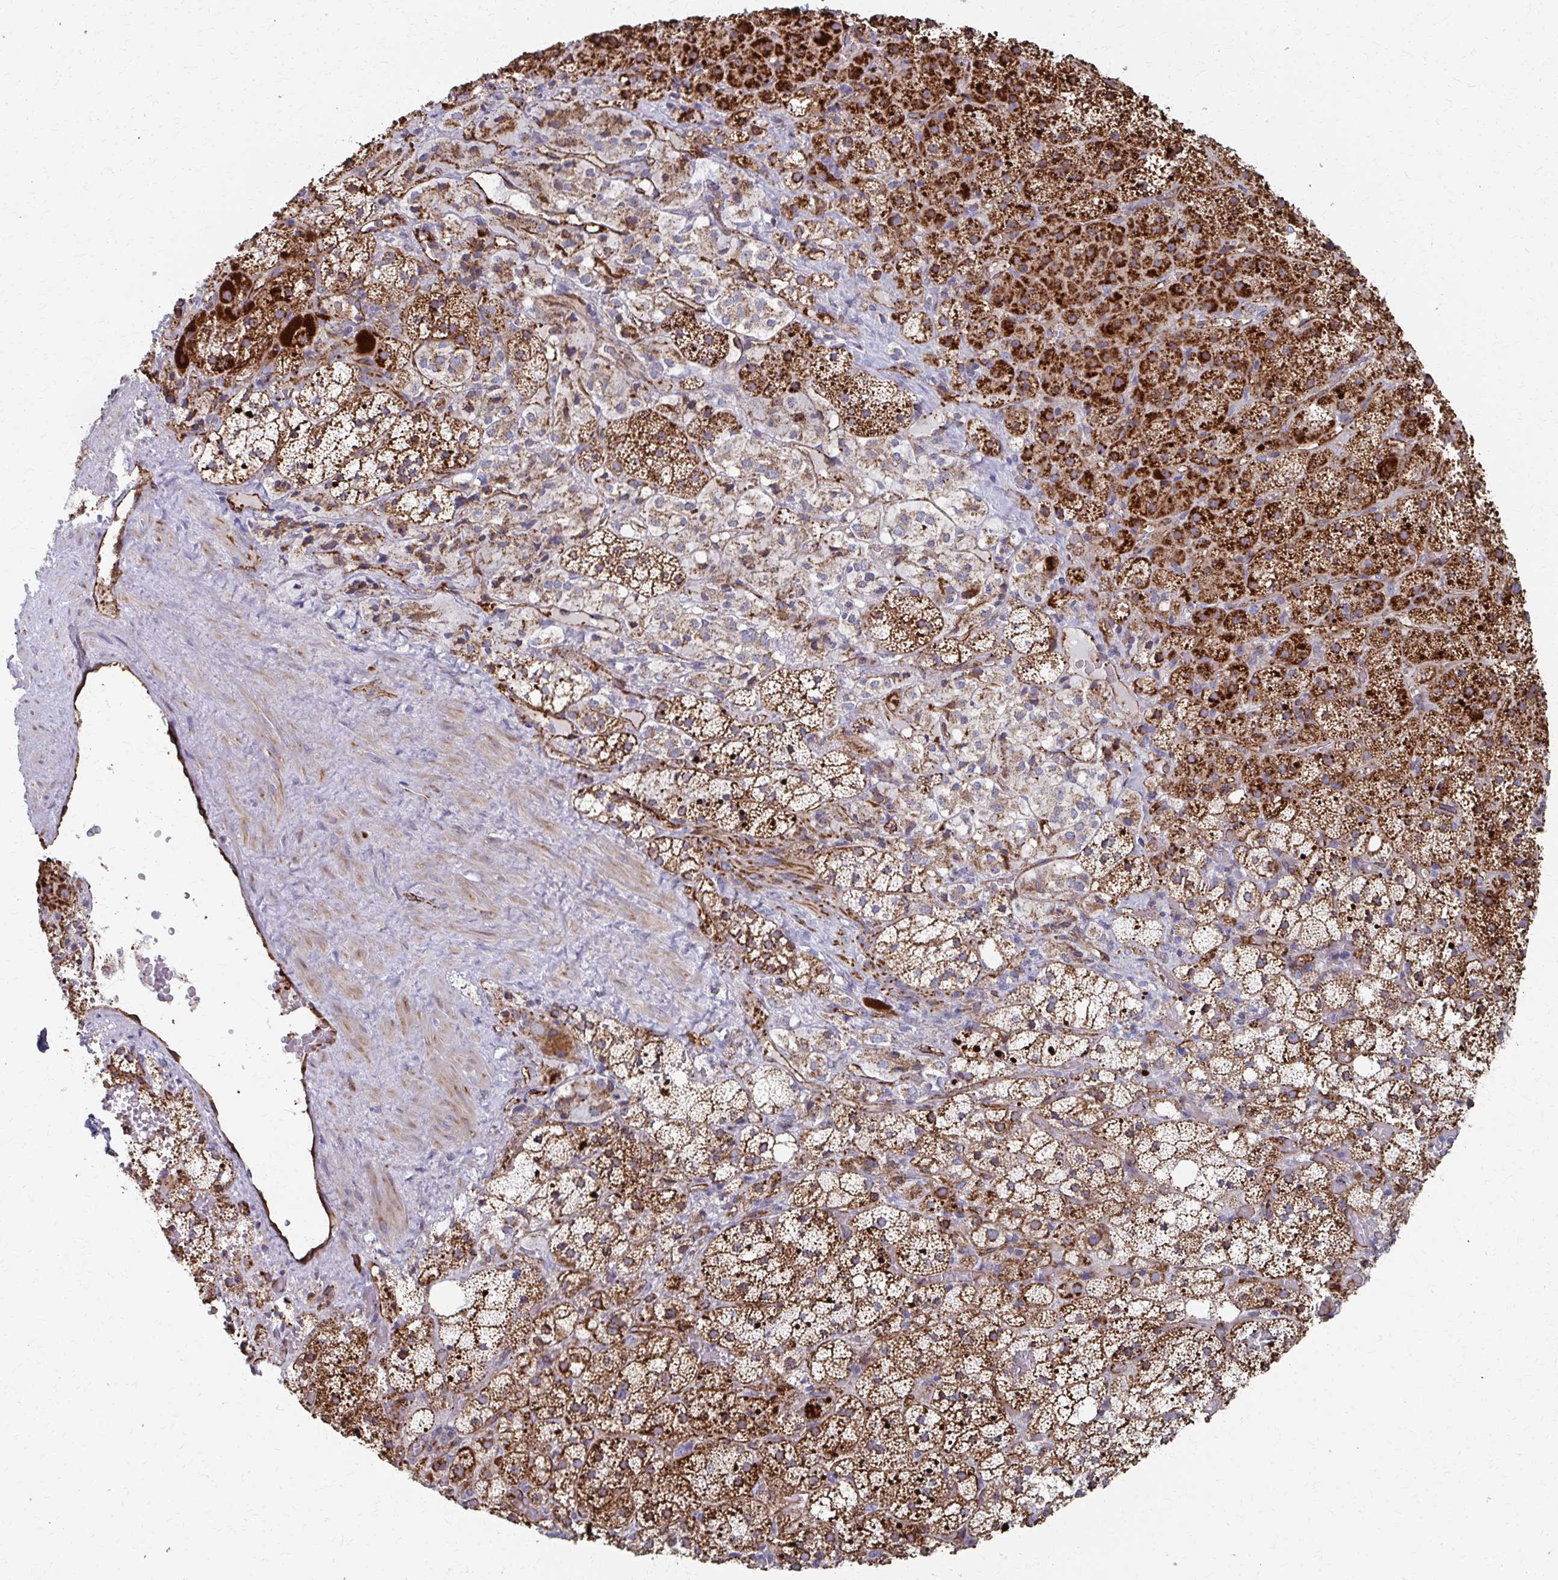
{"staining": {"intensity": "strong", "quantity": ">75%", "location": "cytoplasmic/membranous"}, "tissue": "adrenal gland", "cell_type": "Glandular cells", "image_type": "normal", "snomed": [{"axis": "morphology", "description": "Normal tissue, NOS"}, {"axis": "topography", "description": "Adrenal gland"}], "caption": "The photomicrograph displays immunohistochemical staining of benign adrenal gland. There is strong cytoplasmic/membranous positivity is present in approximately >75% of glandular cells.", "gene": "FAHD1", "patient": {"sex": "male", "age": 53}}